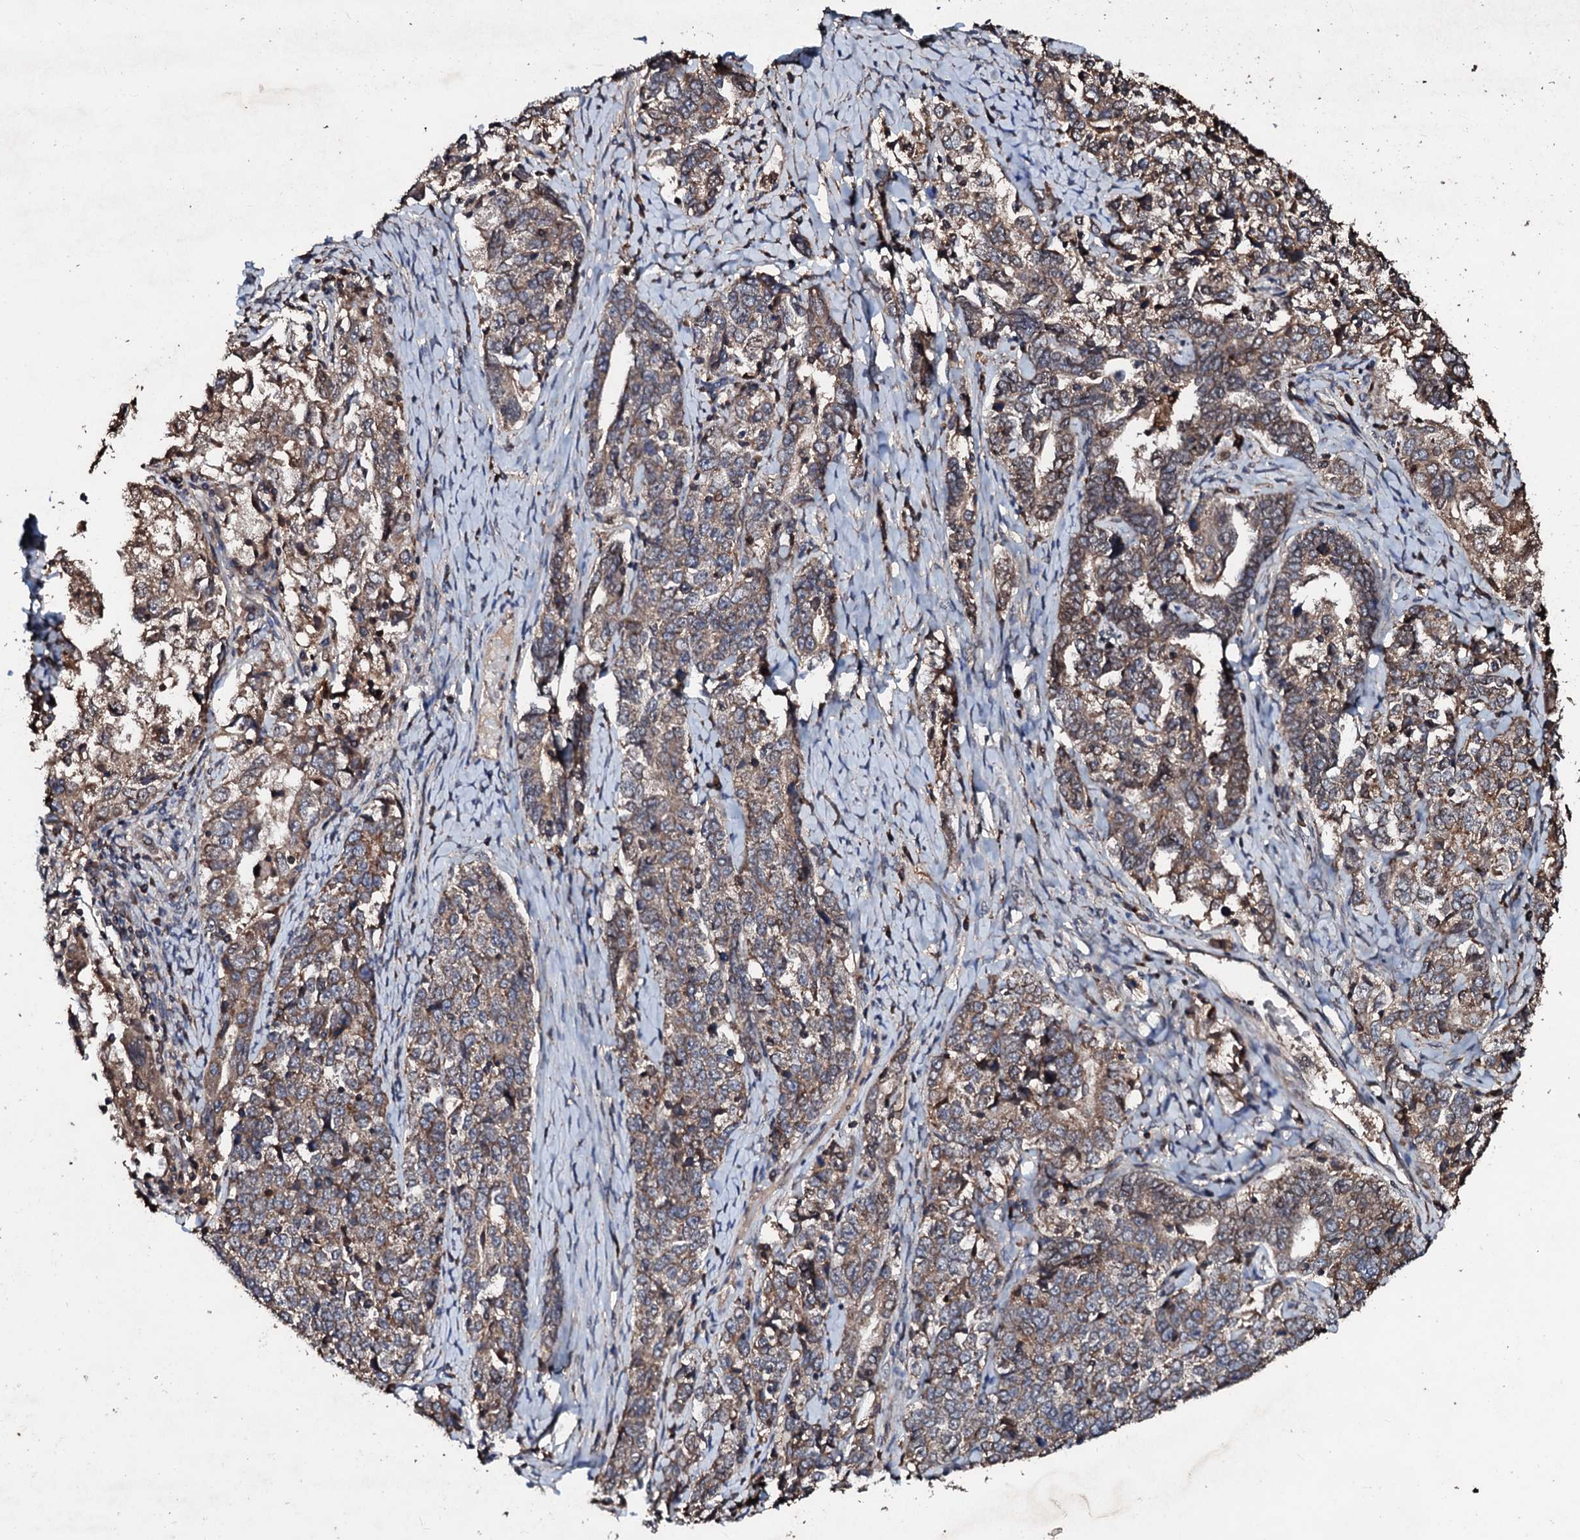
{"staining": {"intensity": "moderate", "quantity": "25%-75%", "location": "cytoplasmic/membranous"}, "tissue": "ovarian cancer", "cell_type": "Tumor cells", "image_type": "cancer", "snomed": [{"axis": "morphology", "description": "Carcinoma, endometroid"}, {"axis": "topography", "description": "Ovary"}], "caption": "Ovarian endometroid carcinoma stained with DAB immunohistochemistry shows medium levels of moderate cytoplasmic/membranous positivity in approximately 25%-75% of tumor cells.", "gene": "SDHAF2", "patient": {"sex": "female", "age": 62}}